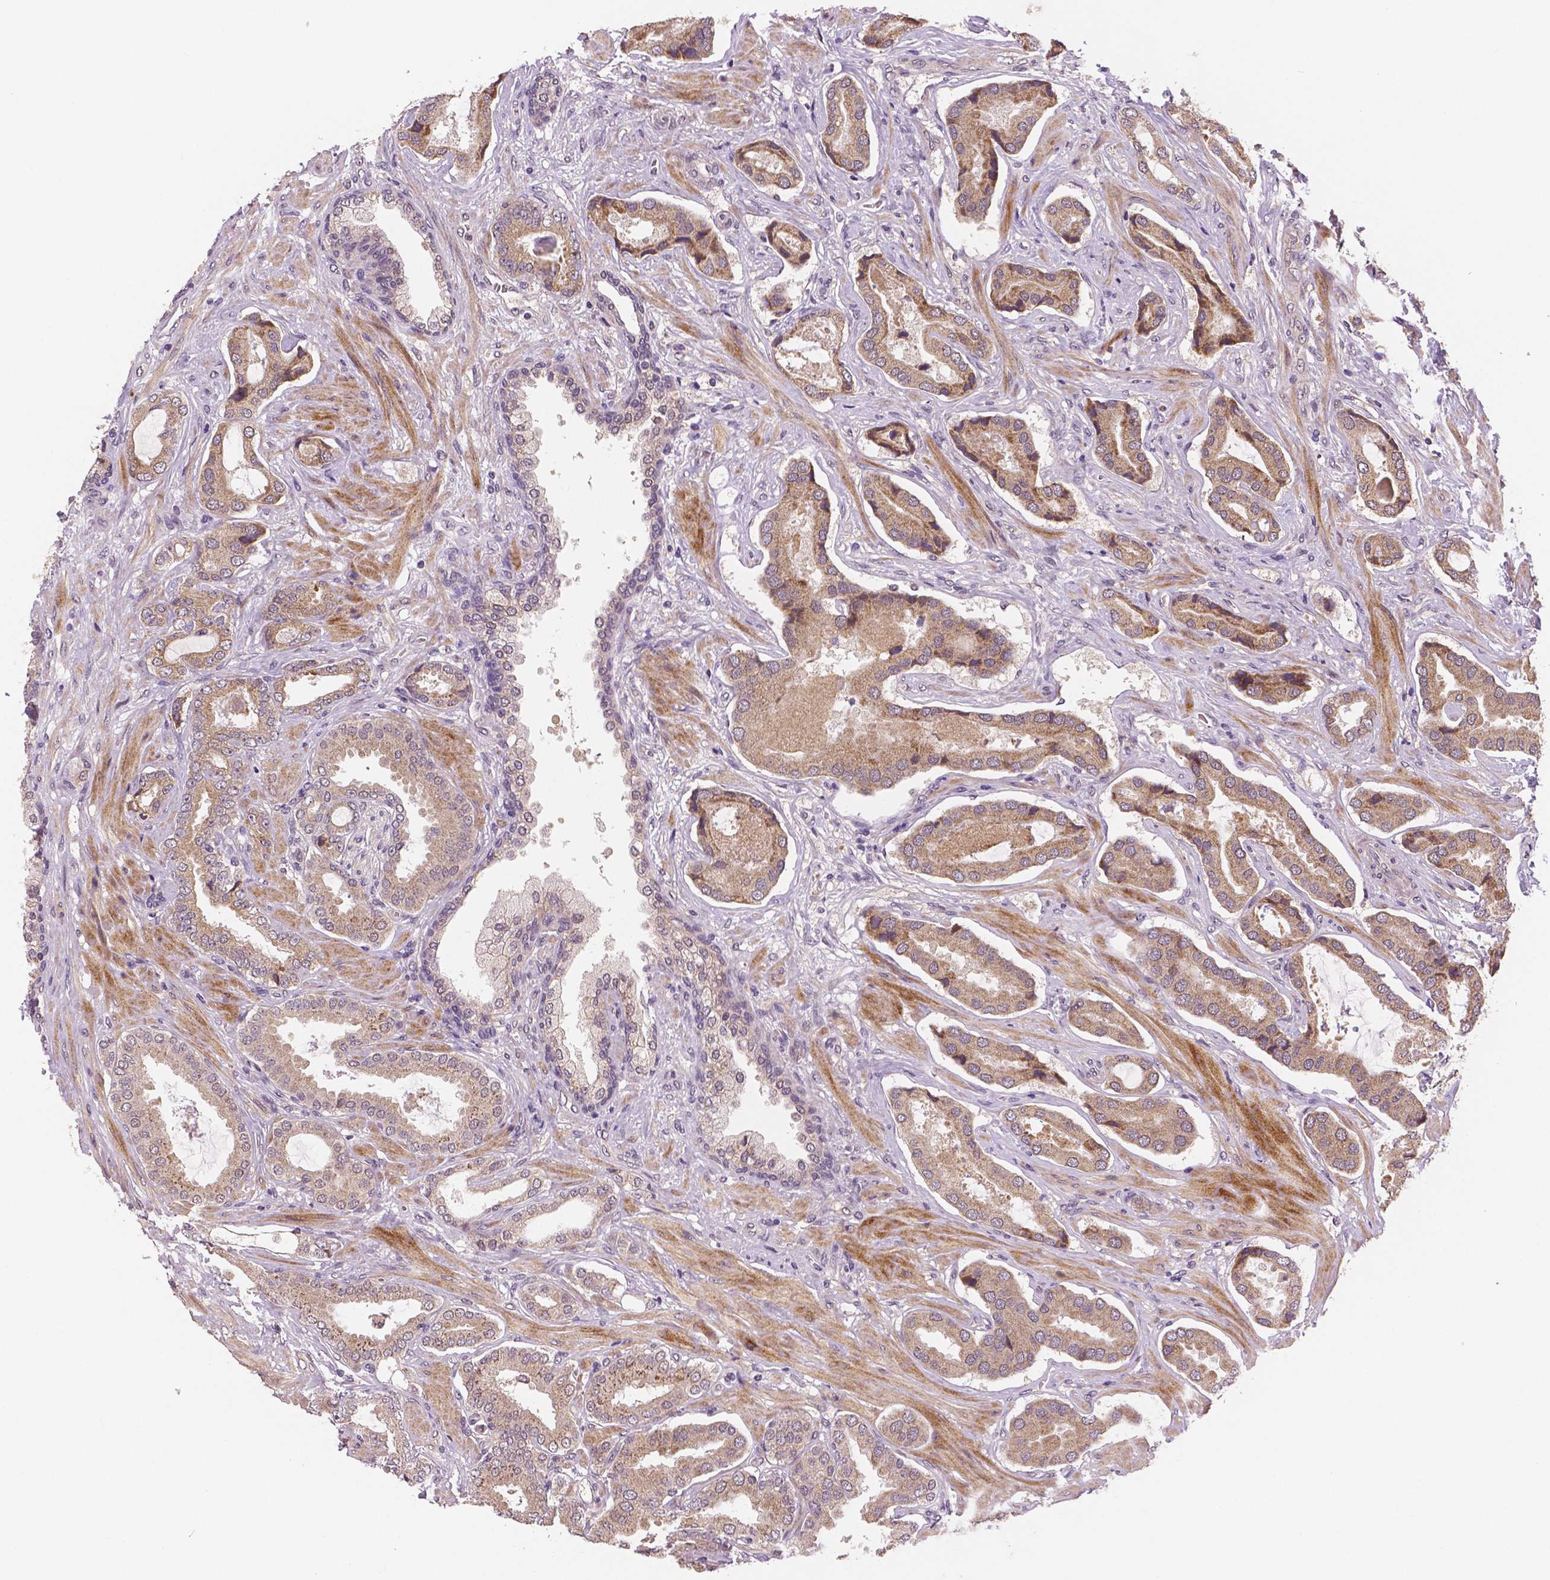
{"staining": {"intensity": "weak", "quantity": ">75%", "location": "cytoplasmic/membranous,nuclear"}, "tissue": "prostate cancer", "cell_type": "Tumor cells", "image_type": "cancer", "snomed": [{"axis": "morphology", "description": "Adenocarcinoma, NOS"}, {"axis": "topography", "description": "Prostate"}], "caption": "DAB immunohistochemical staining of human adenocarcinoma (prostate) shows weak cytoplasmic/membranous and nuclear protein positivity in approximately >75% of tumor cells. Using DAB (3,3'-diaminobenzidine) (brown) and hematoxylin (blue) stains, captured at high magnification using brightfield microscopy.", "gene": "STAT3", "patient": {"sex": "male", "age": 64}}